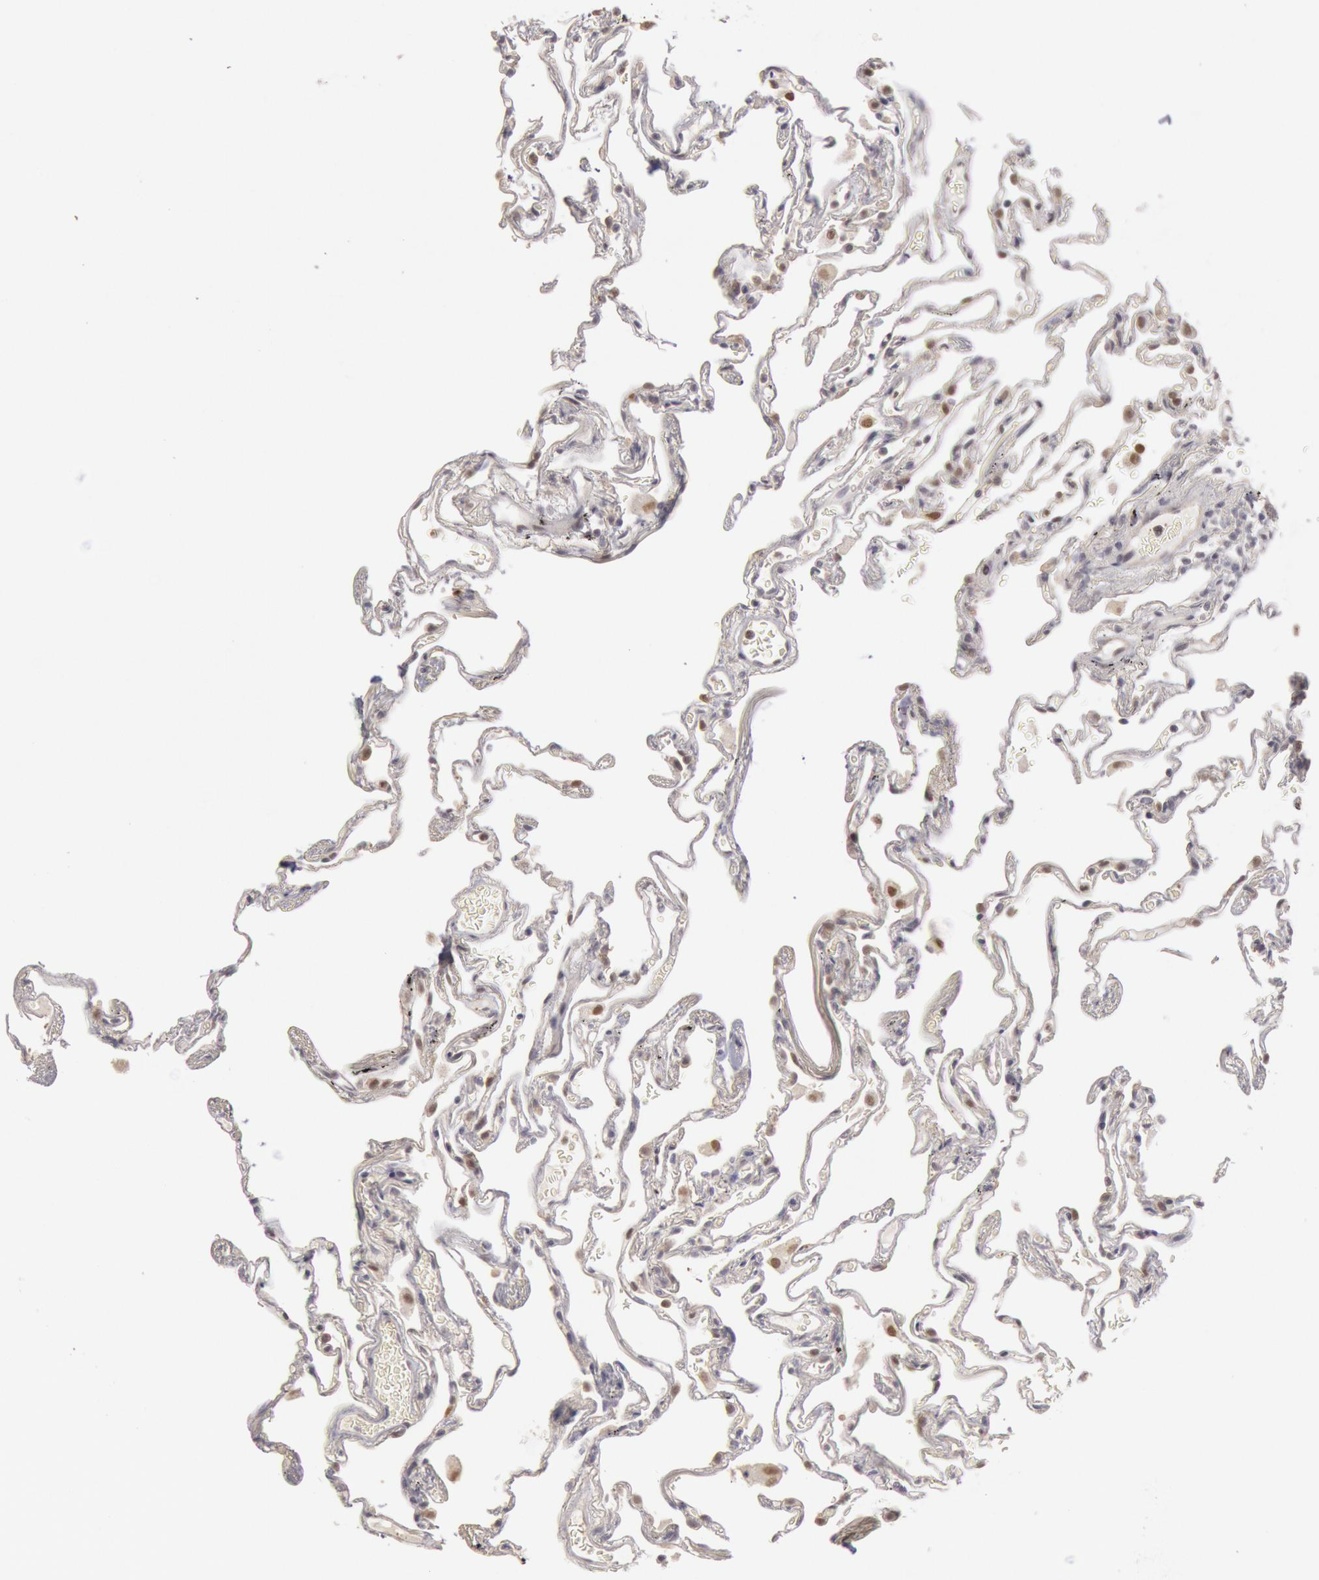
{"staining": {"intensity": "negative", "quantity": "none", "location": "none"}, "tissue": "lung", "cell_type": "Alveolar cells", "image_type": "normal", "snomed": [{"axis": "morphology", "description": "Normal tissue, NOS"}, {"axis": "morphology", "description": "Inflammation, NOS"}, {"axis": "topography", "description": "Lung"}], "caption": "Immunohistochemistry (IHC) micrograph of benign lung: lung stained with DAB exhibits no significant protein positivity in alveolar cells.", "gene": "RIMBP3B", "patient": {"sex": "male", "age": 69}}